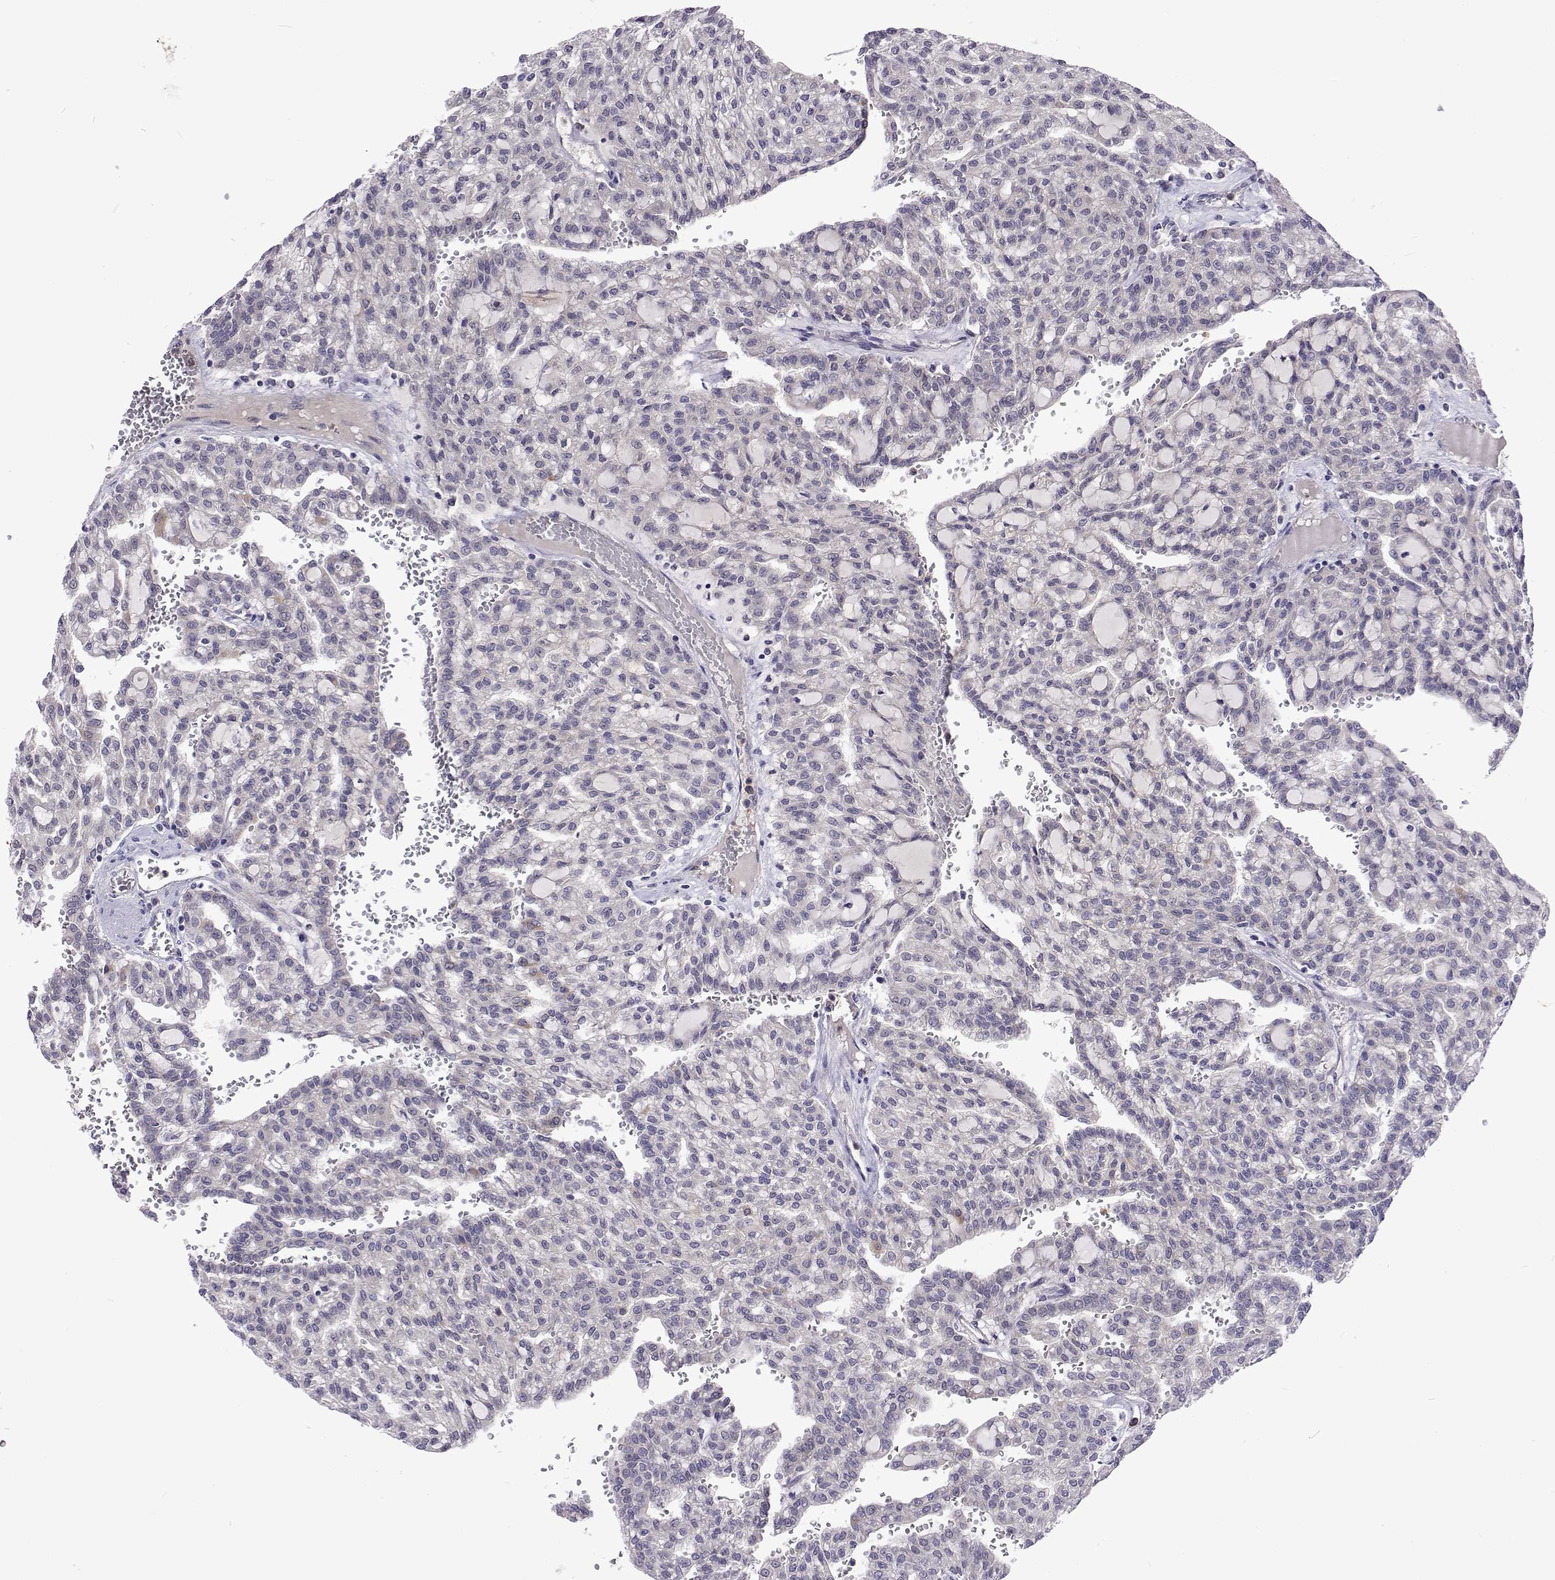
{"staining": {"intensity": "negative", "quantity": "none", "location": "none"}, "tissue": "renal cancer", "cell_type": "Tumor cells", "image_type": "cancer", "snomed": [{"axis": "morphology", "description": "Adenocarcinoma, NOS"}, {"axis": "topography", "description": "Kidney"}], "caption": "Immunohistochemistry of renal cancer (adenocarcinoma) reveals no positivity in tumor cells.", "gene": "DHTKD1", "patient": {"sex": "male", "age": 63}}